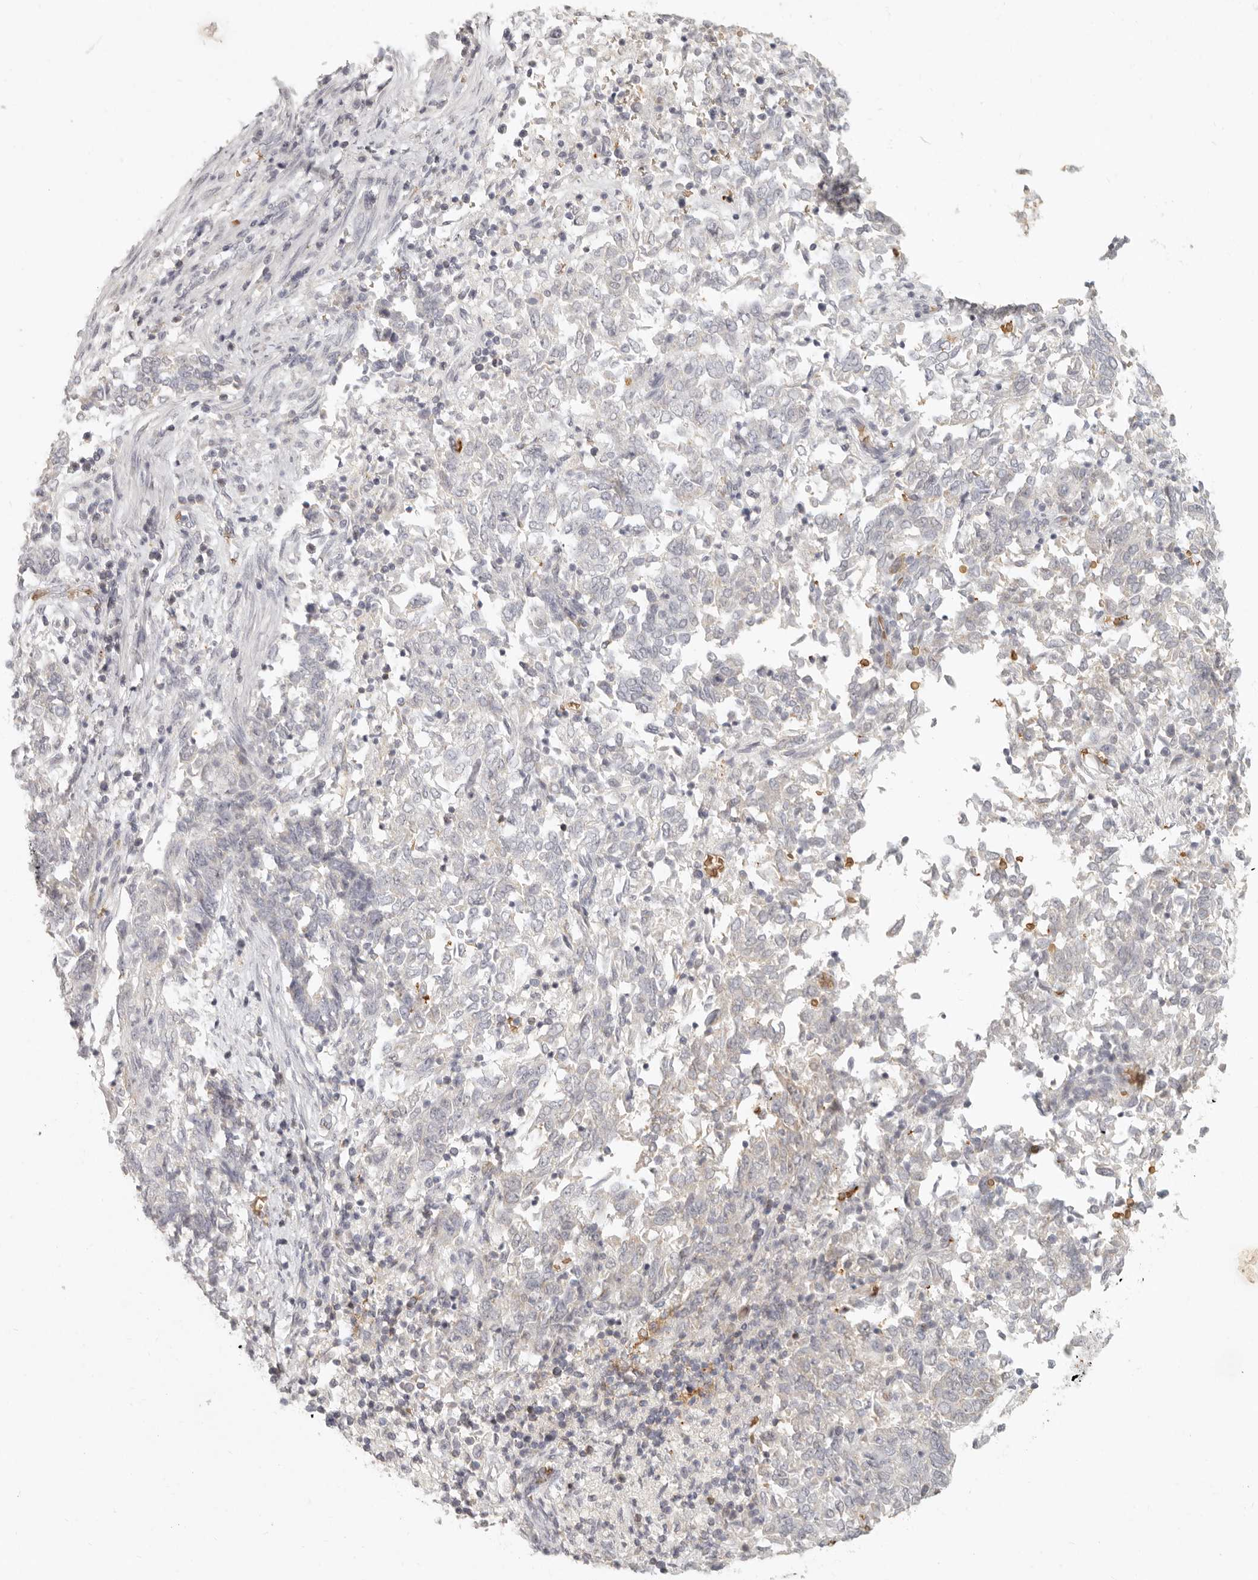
{"staining": {"intensity": "negative", "quantity": "none", "location": "none"}, "tissue": "endometrial cancer", "cell_type": "Tumor cells", "image_type": "cancer", "snomed": [{"axis": "morphology", "description": "Adenocarcinoma, NOS"}, {"axis": "topography", "description": "Endometrium"}], "caption": "IHC micrograph of neoplastic tissue: endometrial cancer stained with DAB (3,3'-diaminobenzidine) exhibits no significant protein positivity in tumor cells.", "gene": "NIBAN1", "patient": {"sex": "female", "age": 80}}